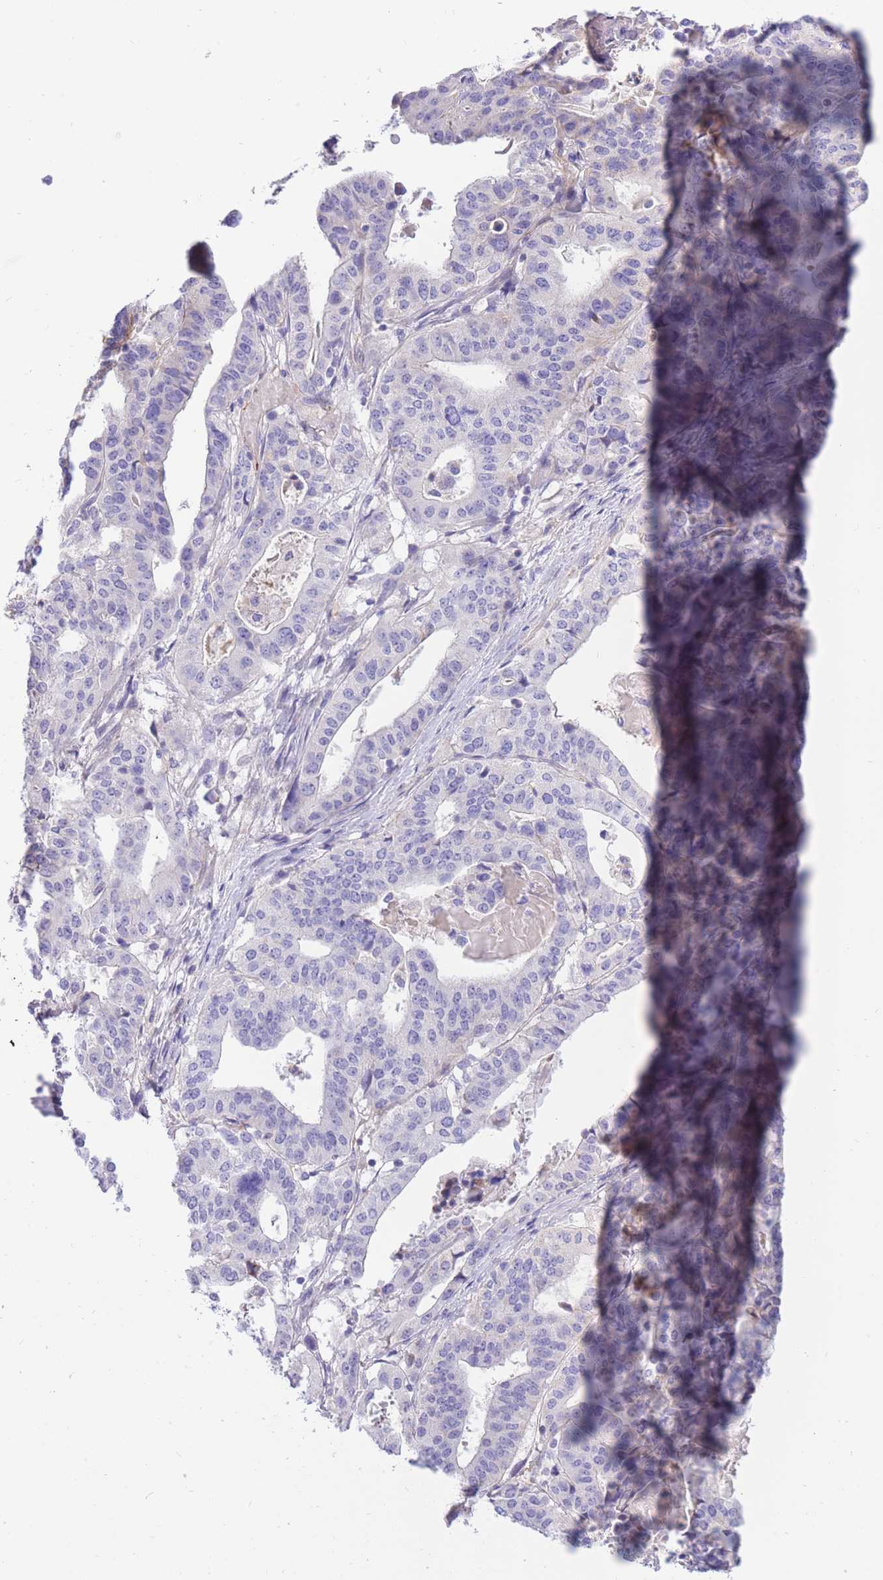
{"staining": {"intensity": "negative", "quantity": "none", "location": "none"}, "tissue": "stomach cancer", "cell_type": "Tumor cells", "image_type": "cancer", "snomed": [{"axis": "morphology", "description": "Adenocarcinoma, NOS"}, {"axis": "topography", "description": "Stomach"}], "caption": "A photomicrograph of adenocarcinoma (stomach) stained for a protein exhibits no brown staining in tumor cells. (Immunohistochemistry, brightfield microscopy, high magnification).", "gene": "SULT1A1", "patient": {"sex": "male", "age": 48}}